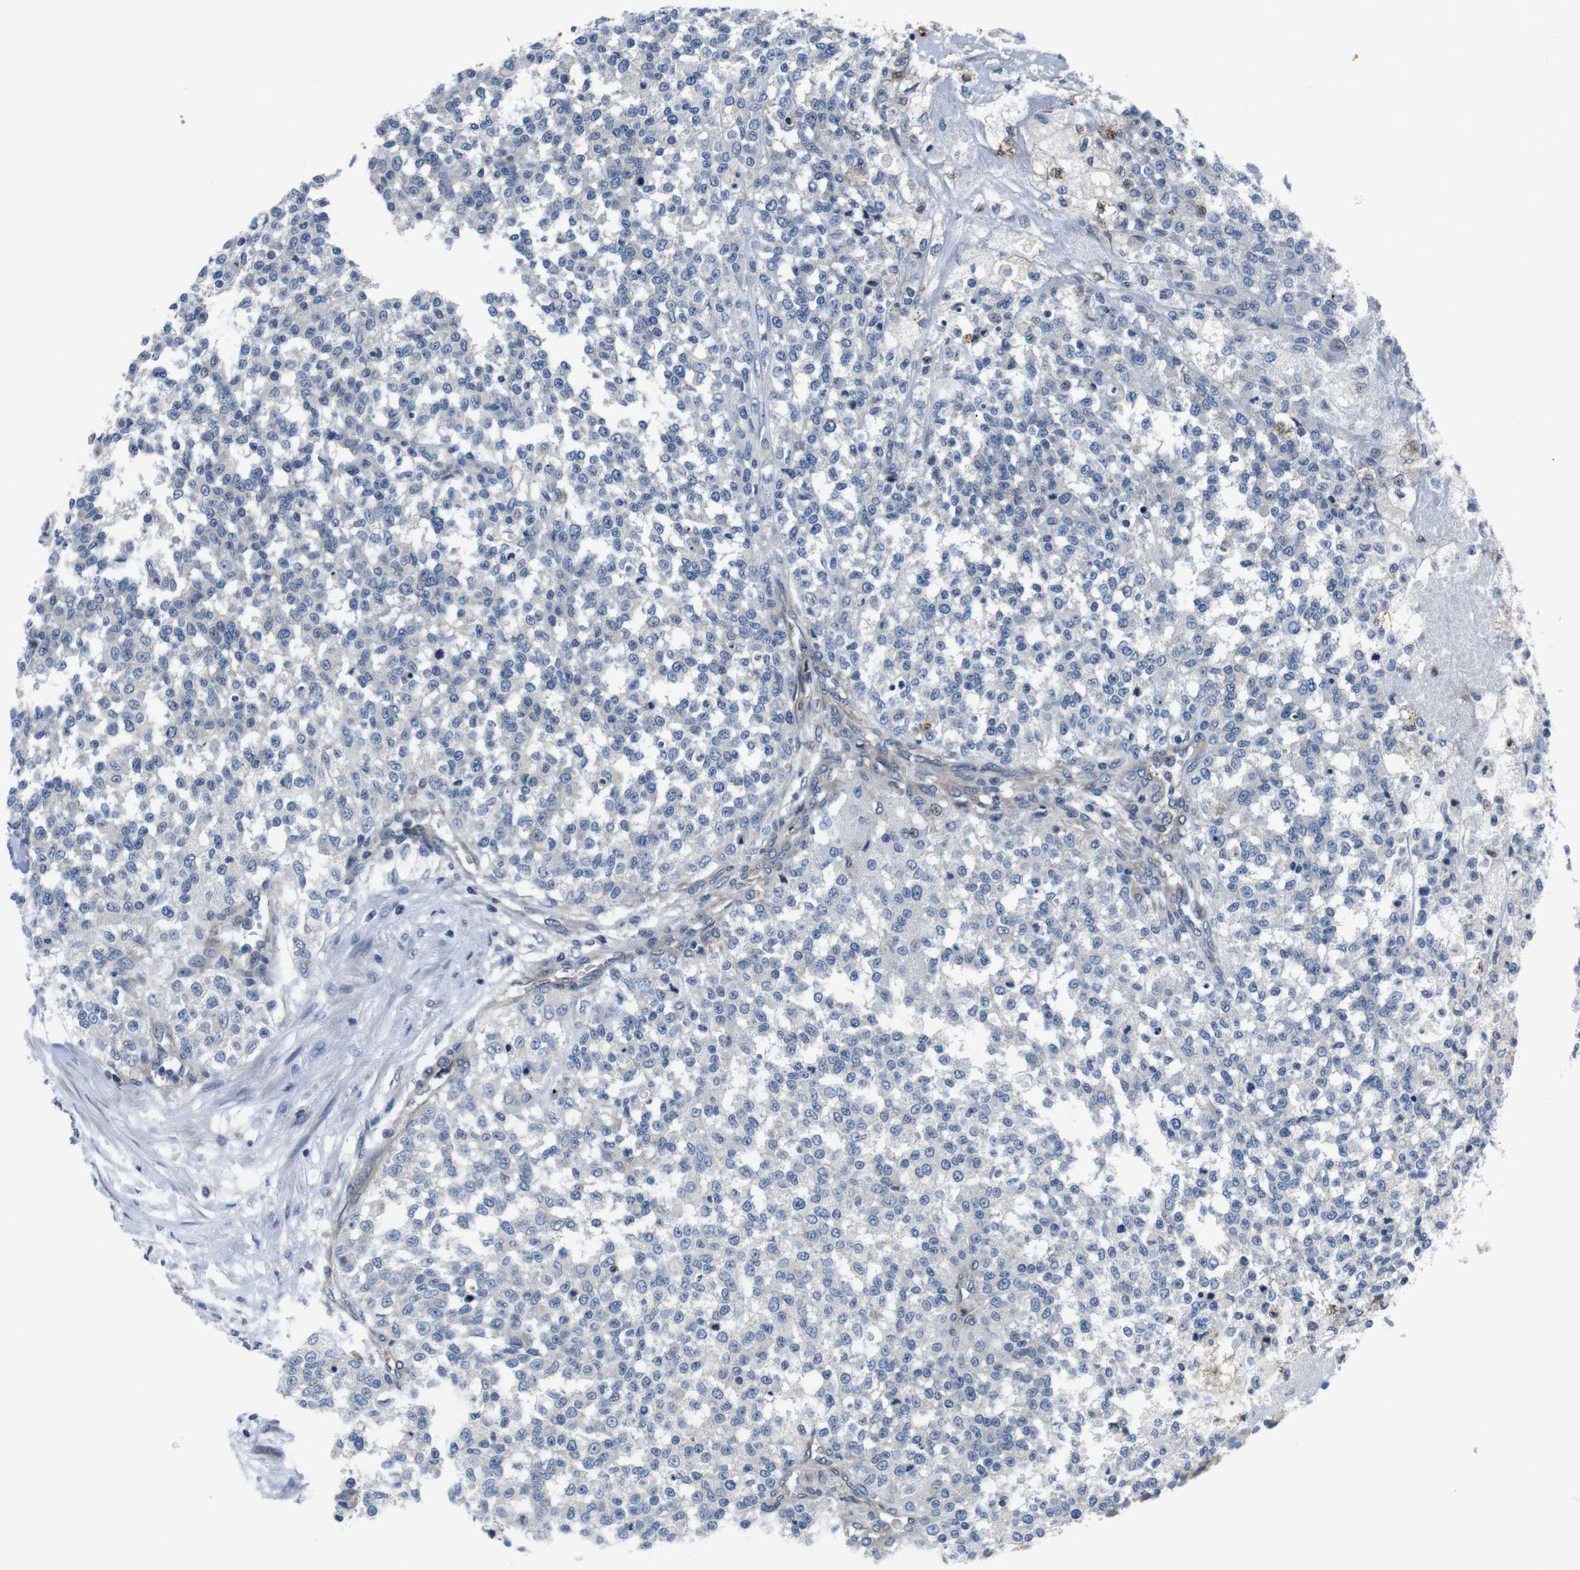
{"staining": {"intensity": "negative", "quantity": "none", "location": "none"}, "tissue": "testis cancer", "cell_type": "Tumor cells", "image_type": "cancer", "snomed": [{"axis": "morphology", "description": "Seminoma, NOS"}, {"axis": "topography", "description": "Testis"}], "caption": "Immunohistochemical staining of testis seminoma shows no significant expression in tumor cells.", "gene": "JAK1", "patient": {"sex": "male", "age": 59}}